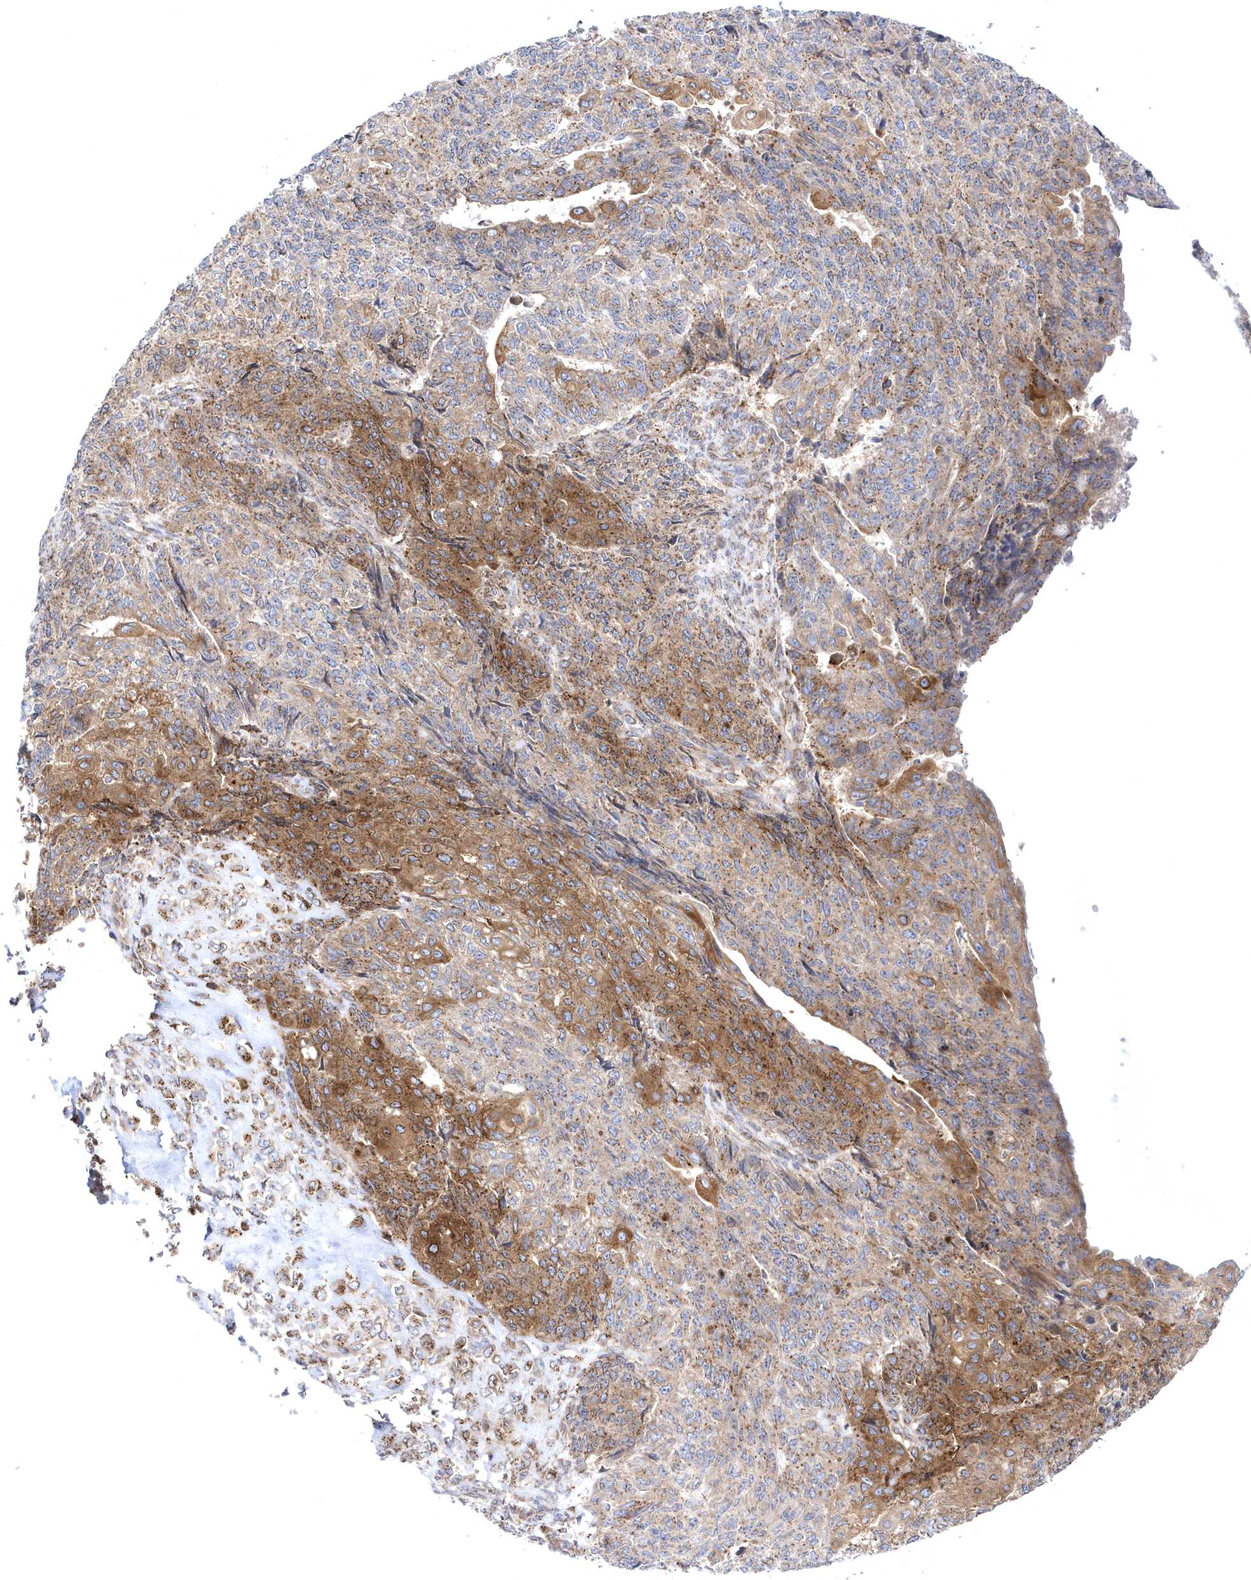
{"staining": {"intensity": "moderate", "quantity": "25%-75%", "location": "cytoplasmic/membranous"}, "tissue": "endometrial cancer", "cell_type": "Tumor cells", "image_type": "cancer", "snomed": [{"axis": "morphology", "description": "Adenocarcinoma, NOS"}, {"axis": "topography", "description": "Endometrium"}], "caption": "Endometrial cancer stained with a brown dye displays moderate cytoplasmic/membranous positive positivity in approximately 25%-75% of tumor cells.", "gene": "COPB2", "patient": {"sex": "female", "age": 32}}